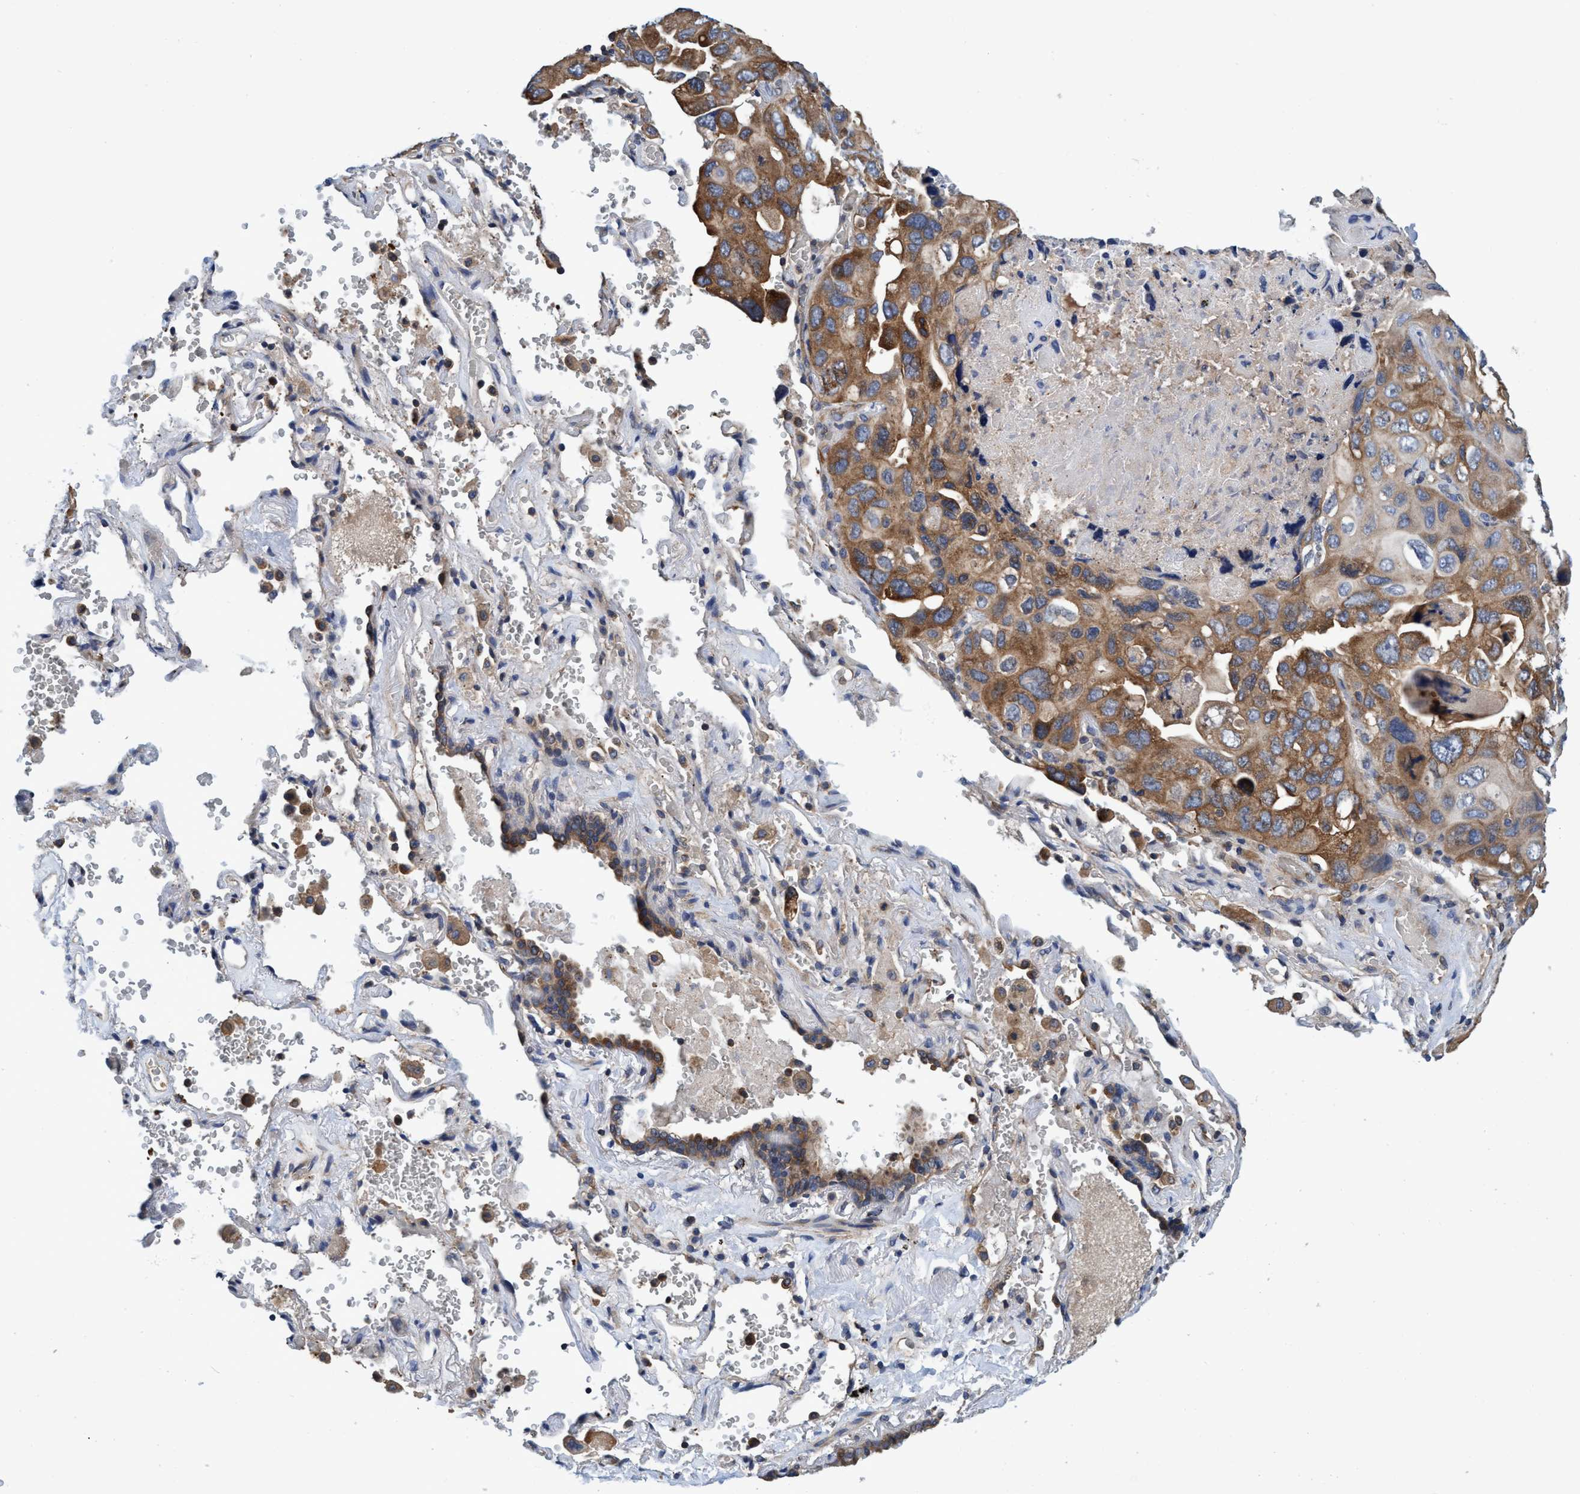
{"staining": {"intensity": "moderate", "quantity": ">75%", "location": "cytoplasmic/membranous"}, "tissue": "lung cancer", "cell_type": "Tumor cells", "image_type": "cancer", "snomed": [{"axis": "morphology", "description": "Squamous cell carcinoma, NOS"}, {"axis": "topography", "description": "Lung"}], "caption": "Immunohistochemistry (IHC) of lung squamous cell carcinoma exhibits medium levels of moderate cytoplasmic/membranous expression in about >75% of tumor cells.", "gene": "CALCOCO2", "patient": {"sex": "female", "age": 73}}